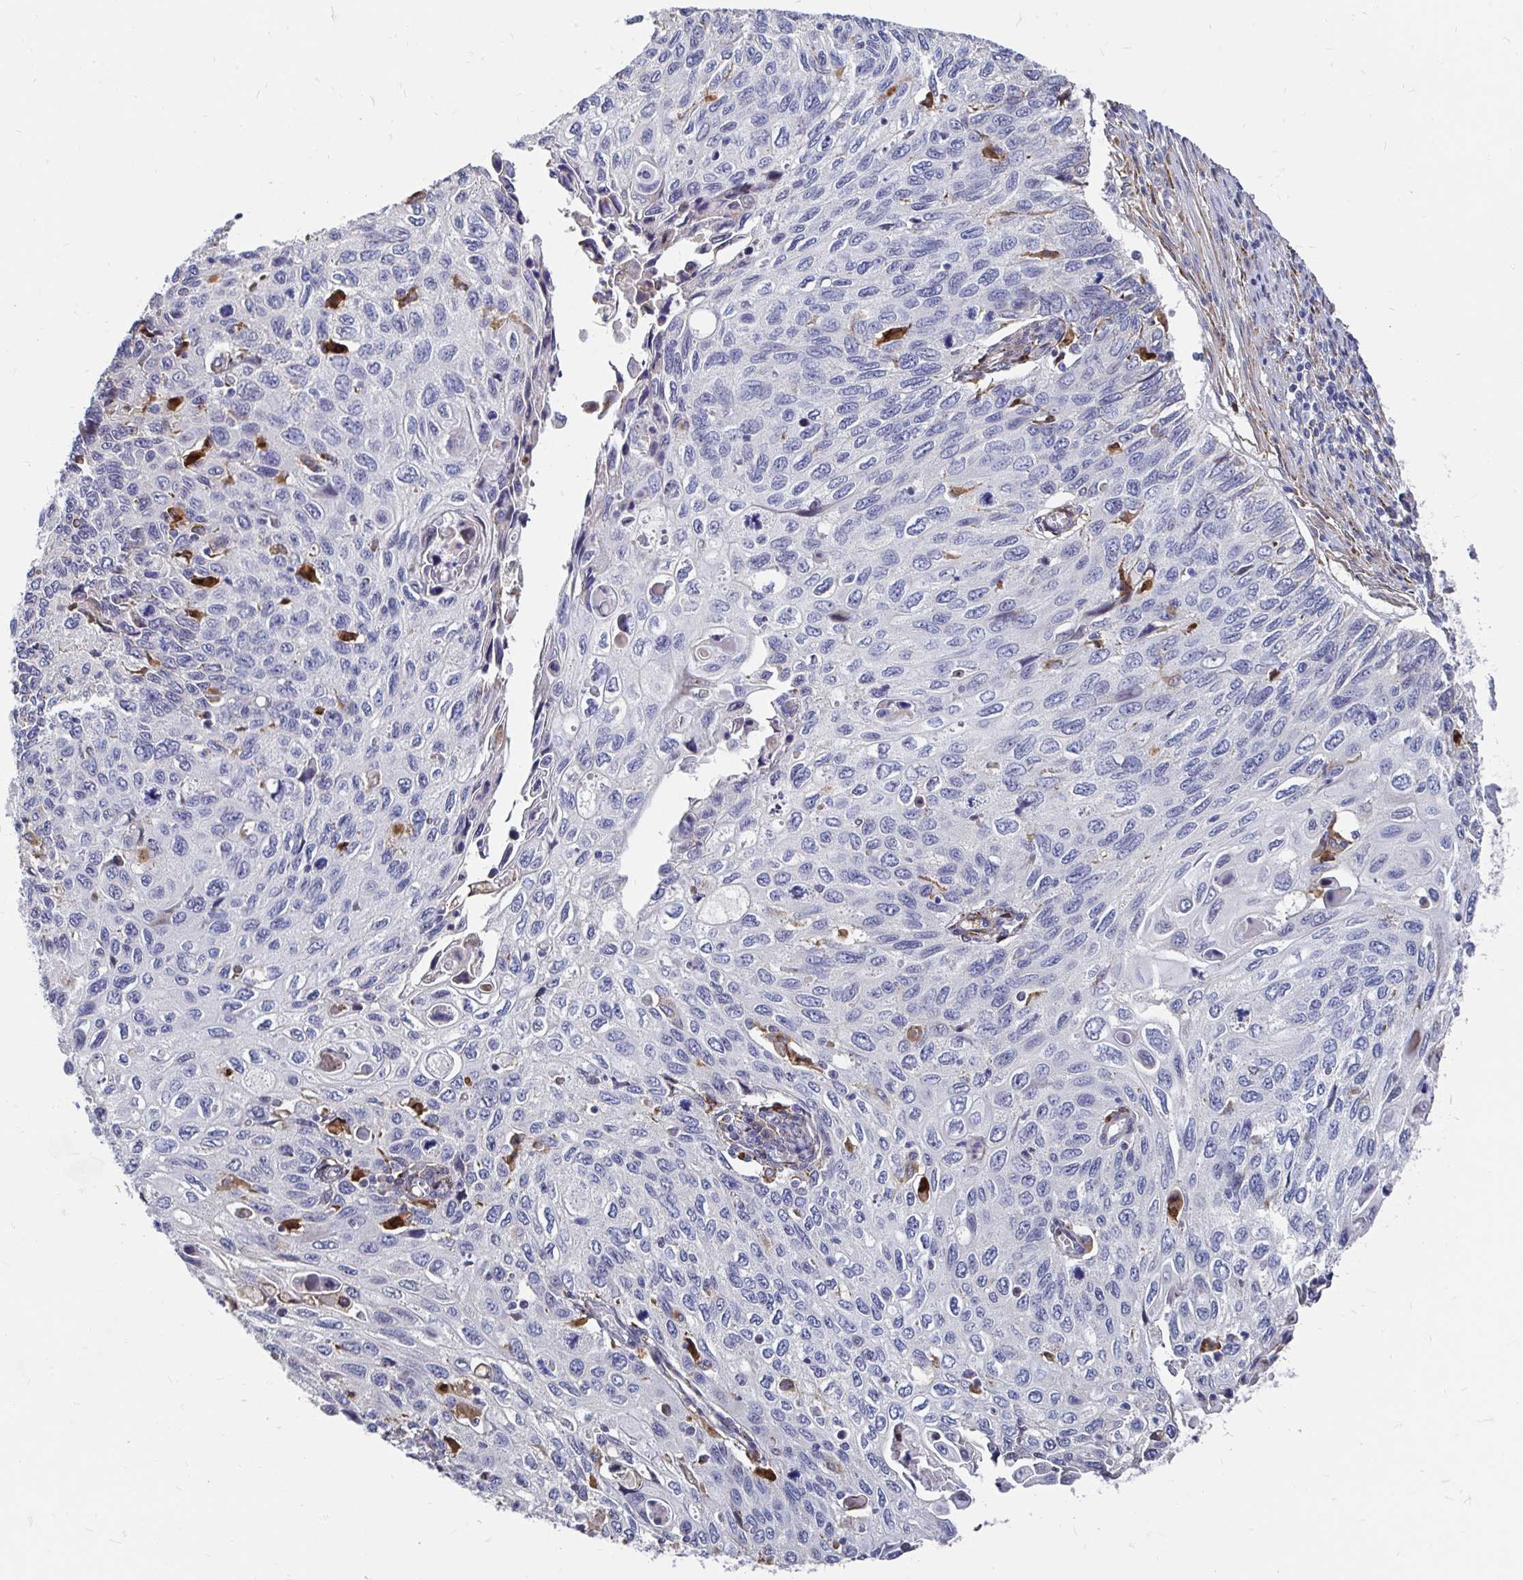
{"staining": {"intensity": "negative", "quantity": "none", "location": "none"}, "tissue": "cervical cancer", "cell_type": "Tumor cells", "image_type": "cancer", "snomed": [{"axis": "morphology", "description": "Squamous cell carcinoma, NOS"}, {"axis": "topography", "description": "Cervix"}], "caption": "Tumor cells are negative for brown protein staining in squamous cell carcinoma (cervical). (Immunohistochemistry, brightfield microscopy, high magnification).", "gene": "CDKL1", "patient": {"sex": "female", "age": 70}}